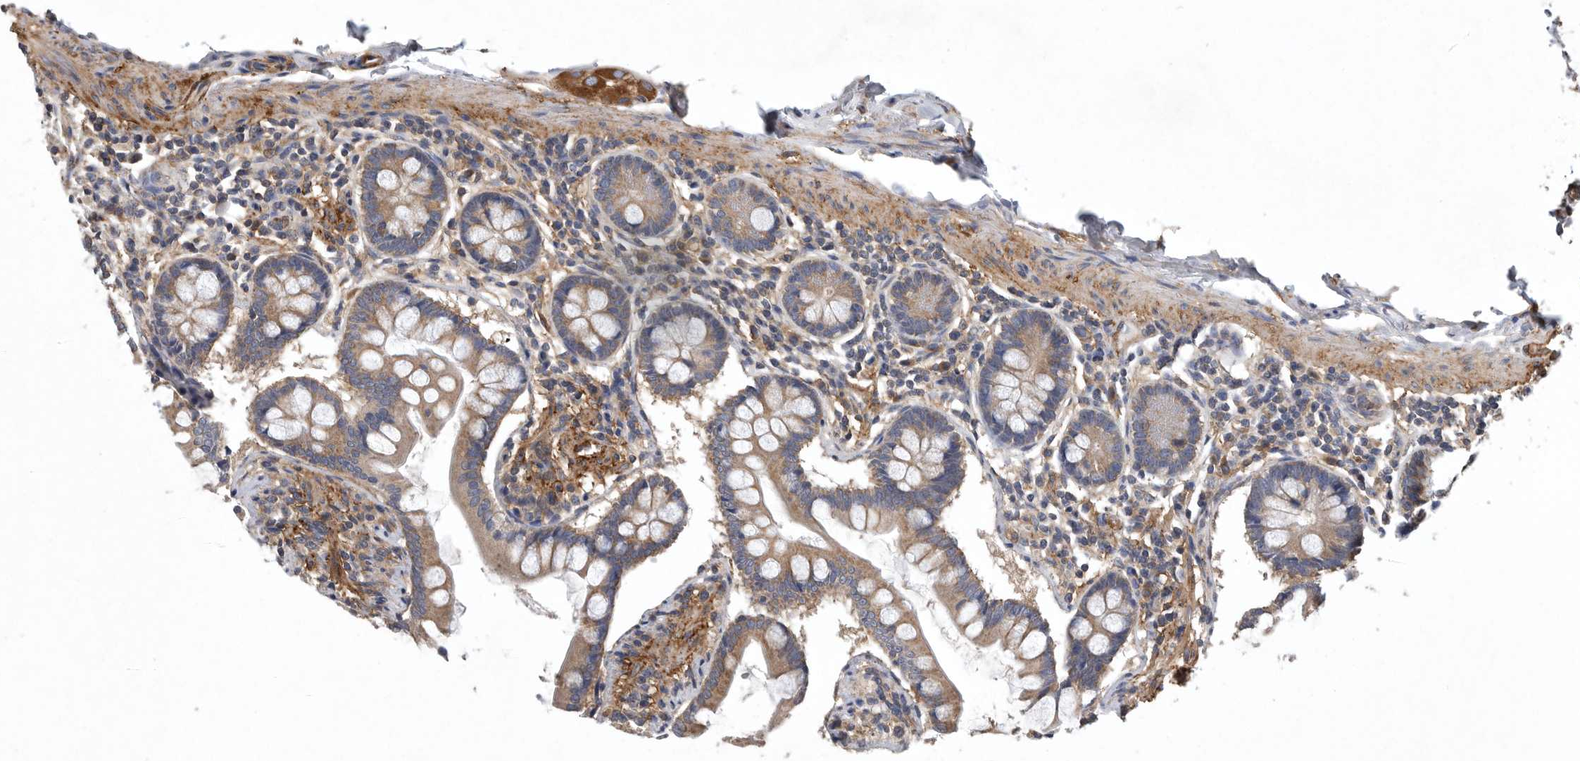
{"staining": {"intensity": "weak", "quantity": "25%-75%", "location": "cytoplasmic/membranous"}, "tissue": "small intestine", "cell_type": "Glandular cells", "image_type": "normal", "snomed": [{"axis": "morphology", "description": "Normal tissue, NOS"}, {"axis": "topography", "description": "Small intestine"}], "caption": "Immunohistochemical staining of benign human small intestine shows weak cytoplasmic/membranous protein expression in about 25%-75% of glandular cells.", "gene": "OXR1", "patient": {"sex": "male", "age": 41}}